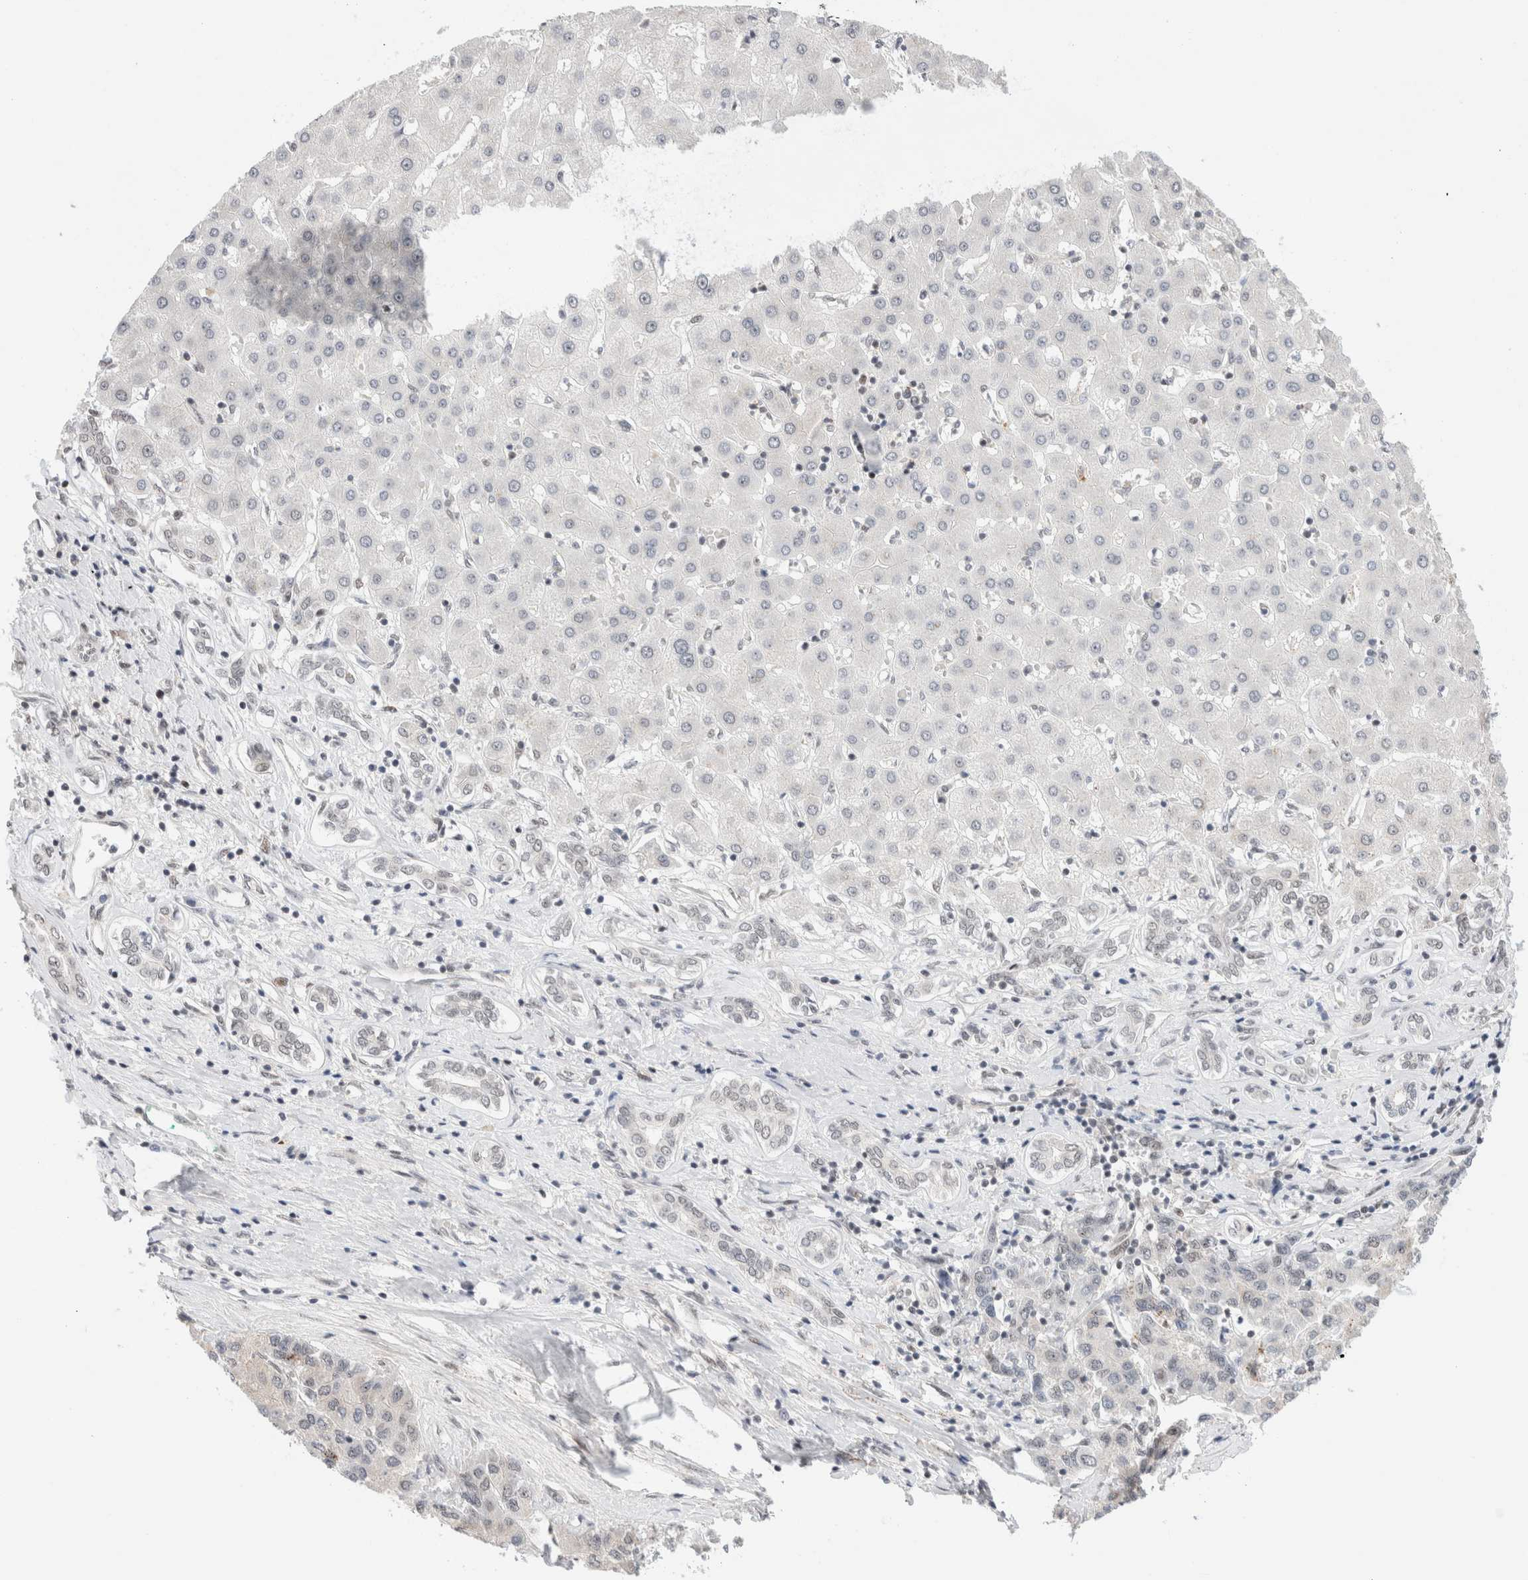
{"staining": {"intensity": "negative", "quantity": "none", "location": "none"}, "tissue": "liver cancer", "cell_type": "Tumor cells", "image_type": "cancer", "snomed": [{"axis": "morphology", "description": "Carcinoma, Hepatocellular, NOS"}, {"axis": "topography", "description": "Liver"}], "caption": "The photomicrograph demonstrates no staining of tumor cells in hepatocellular carcinoma (liver).", "gene": "GATAD2A", "patient": {"sex": "male", "age": 65}}